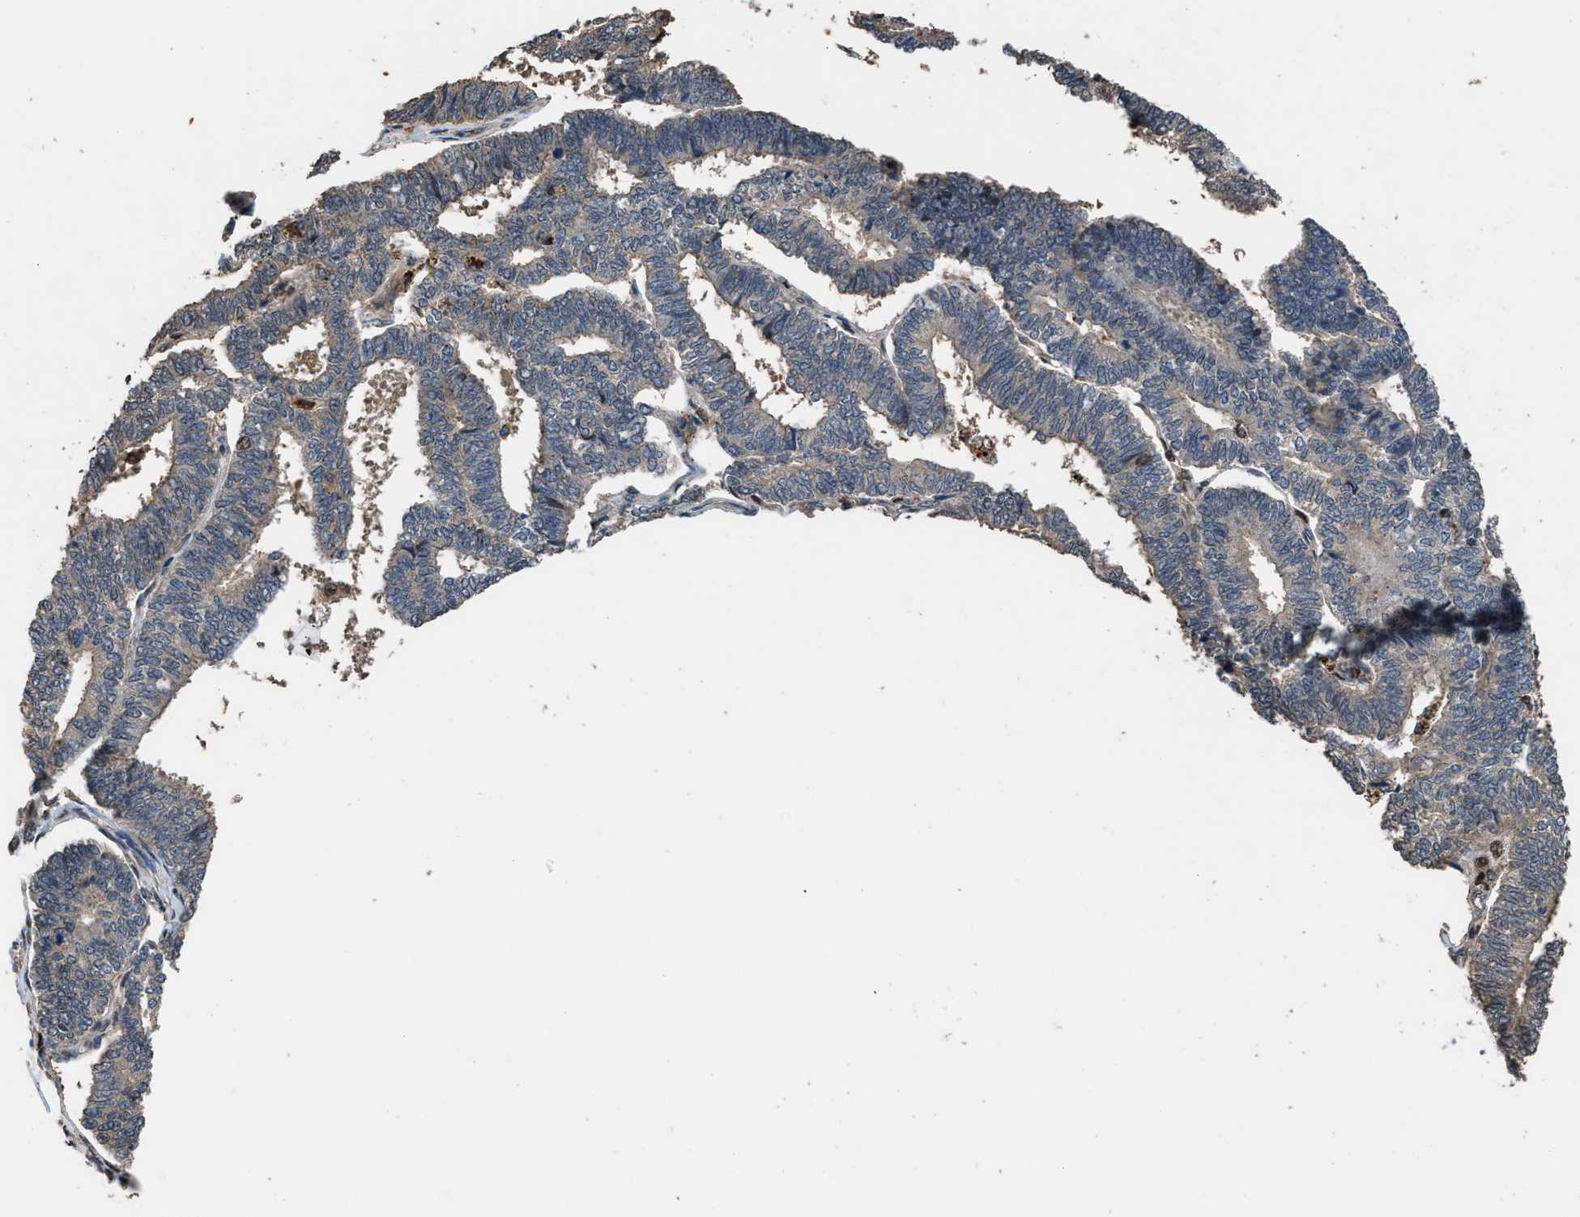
{"staining": {"intensity": "negative", "quantity": "none", "location": "none"}, "tissue": "endometrial cancer", "cell_type": "Tumor cells", "image_type": "cancer", "snomed": [{"axis": "morphology", "description": "Adenocarcinoma, NOS"}, {"axis": "topography", "description": "Endometrium"}], "caption": "This is an IHC image of human adenocarcinoma (endometrial). There is no expression in tumor cells.", "gene": "CTBS", "patient": {"sex": "female", "age": 70}}